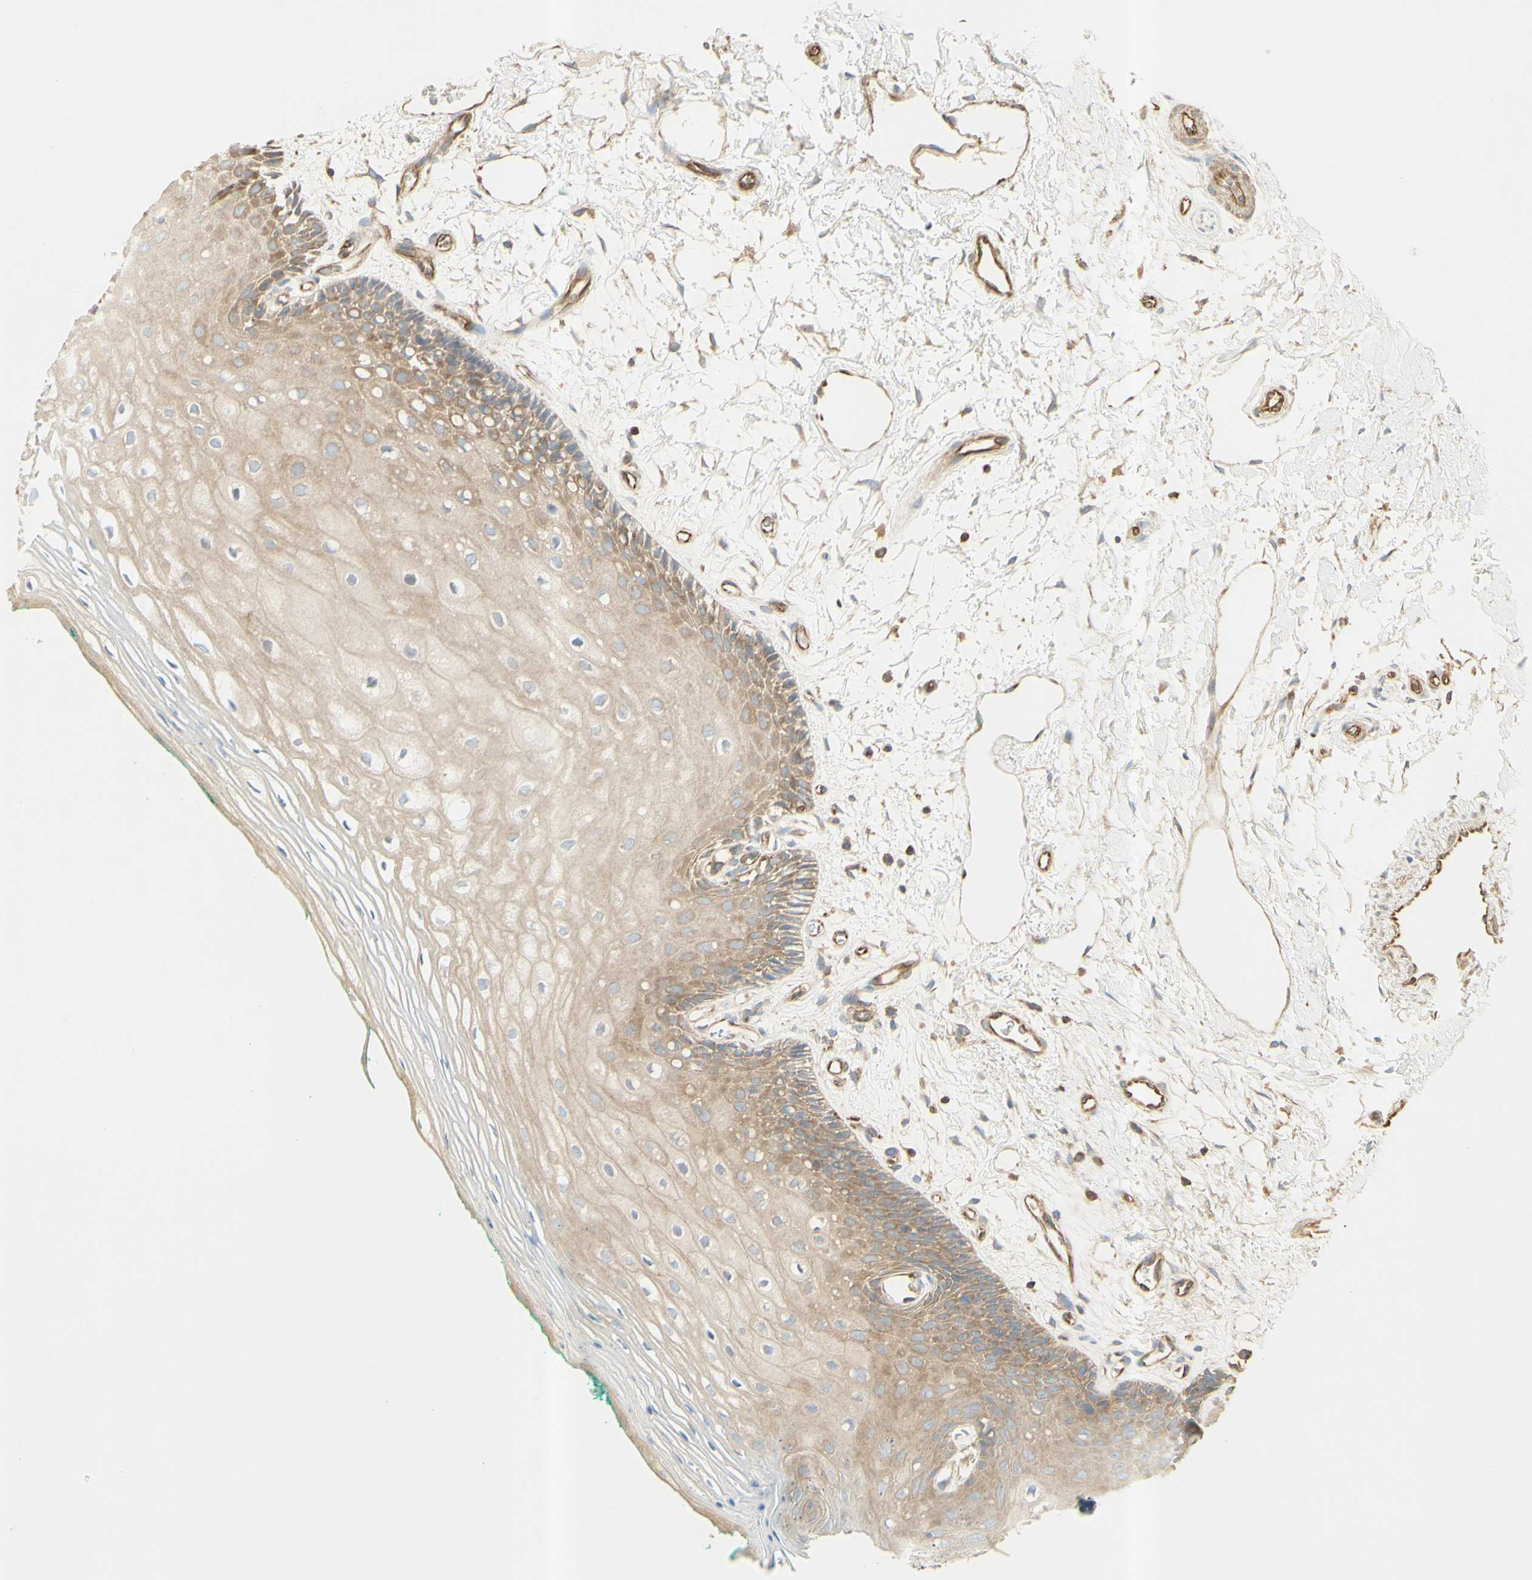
{"staining": {"intensity": "moderate", "quantity": ">75%", "location": "cytoplasmic/membranous"}, "tissue": "oral mucosa", "cell_type": "Squamous epithelial cells", "image_type": "normal", "snomed": [{"axis": "morphology", "description": "Normal tissue, NOS"}, {"axis": "topography", "description": "Skeletal muscle"}, {"axis": "topography", "description": "Oral tissue"}, {"axis": "topography", "description": "Peripheral nerve tissue"}], "caption": "Immunohistochemical staining of unremarkable oral mucosa reveals >75% levels of moderate cytoplasmic/membranous protein staining in about >75% of squamous epithelial cells.", "gene": "IKBKG", "patient": {"sex": "female", "age": 84}}